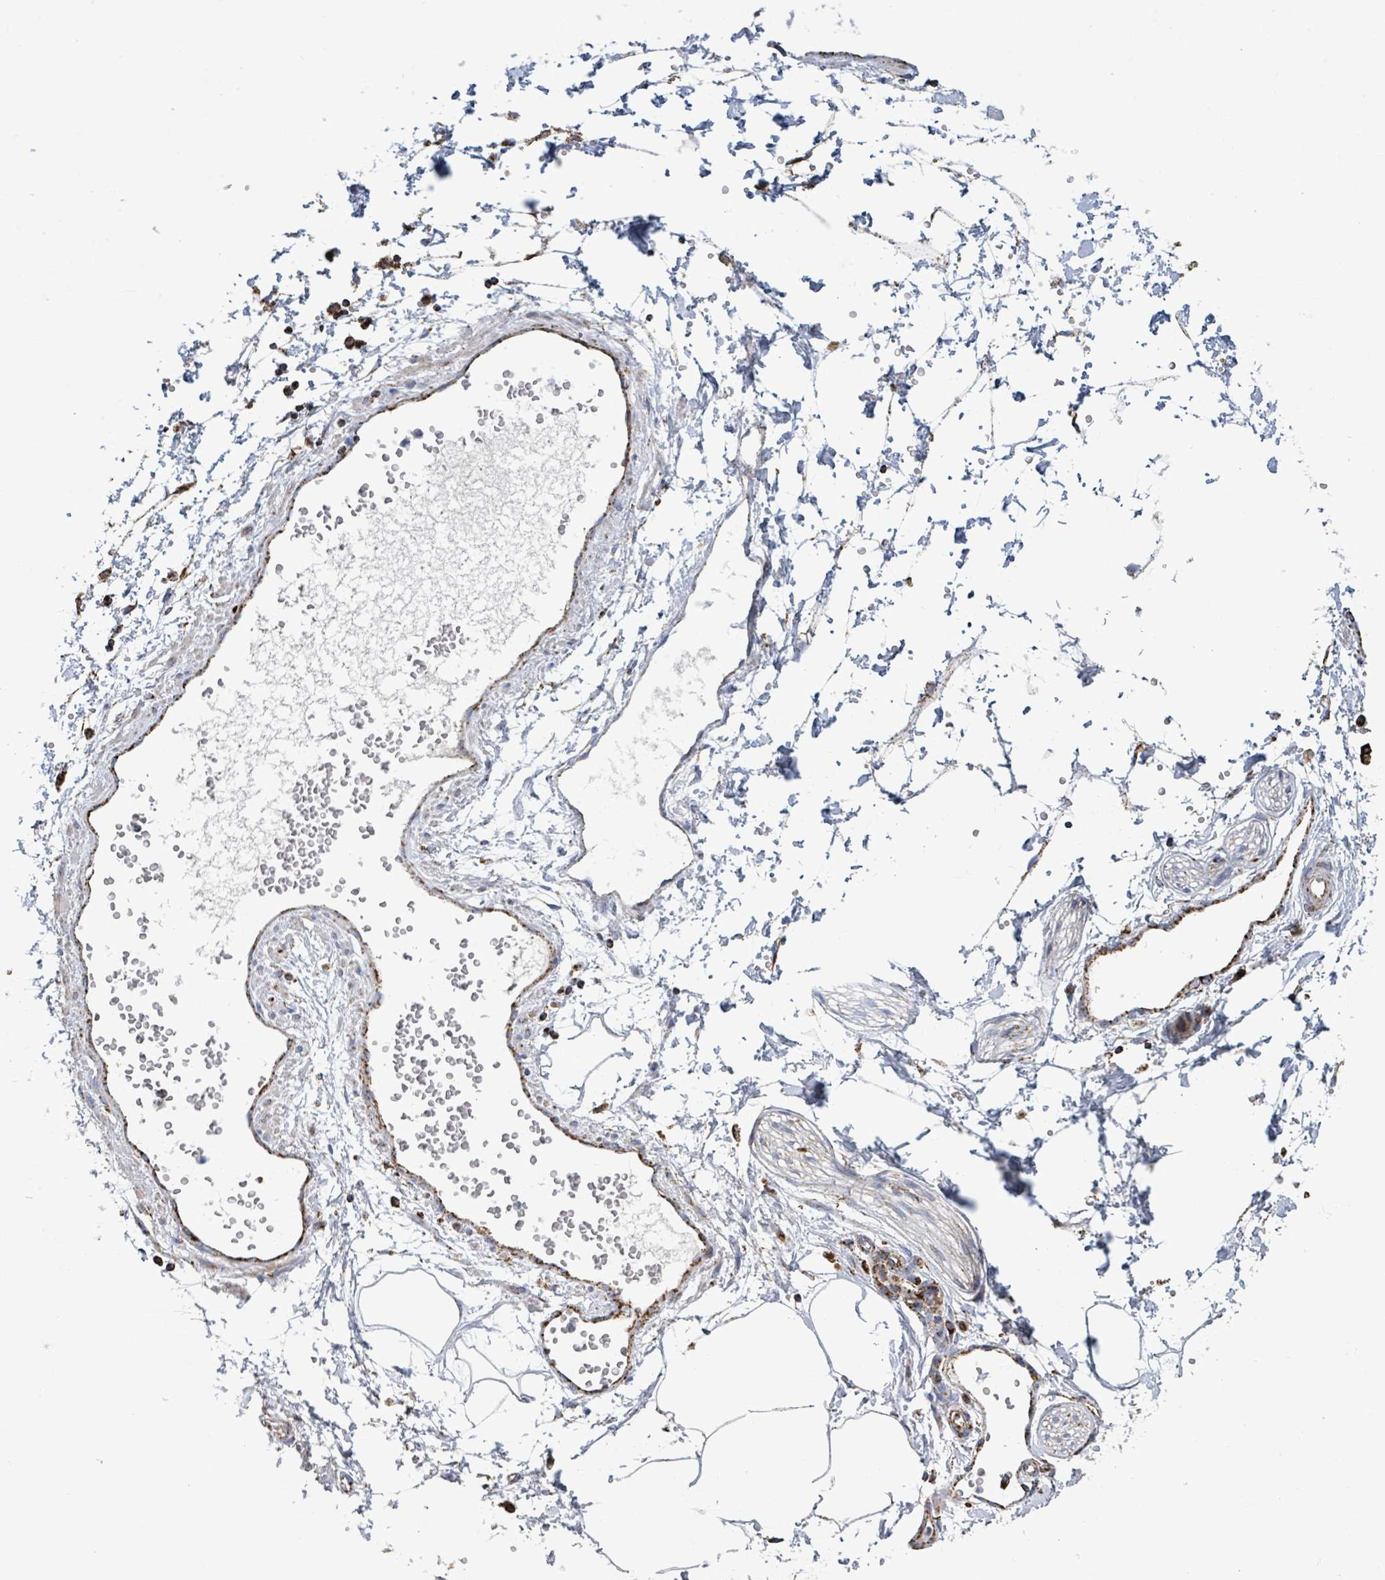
{"staining": {"intensity": "negative", "quantity": "none", "location": "none"}, "tissue": "adipose tissue", "cell_type": "Adipocytes", "image_type": "normal", "snomed": [{"axis": "morphology", "description": "Normal tissue, NOS"}, {"axis": "topography", "description": "Prostate"}, {"axis": "topography", "description": "Peripheral nerve tissue"}], "caption": "Immunohistochemistry (IHC) photomicrograph of benign adipose tissue stained for a protein (brown), which demonstrates no staining in adipocytes. (DAB (3,3'-diaminobenzidine) immunohistochemistry, high magnification).", "gene": "SUCLG2", "patient": {"sex": "male", "age": 55}}